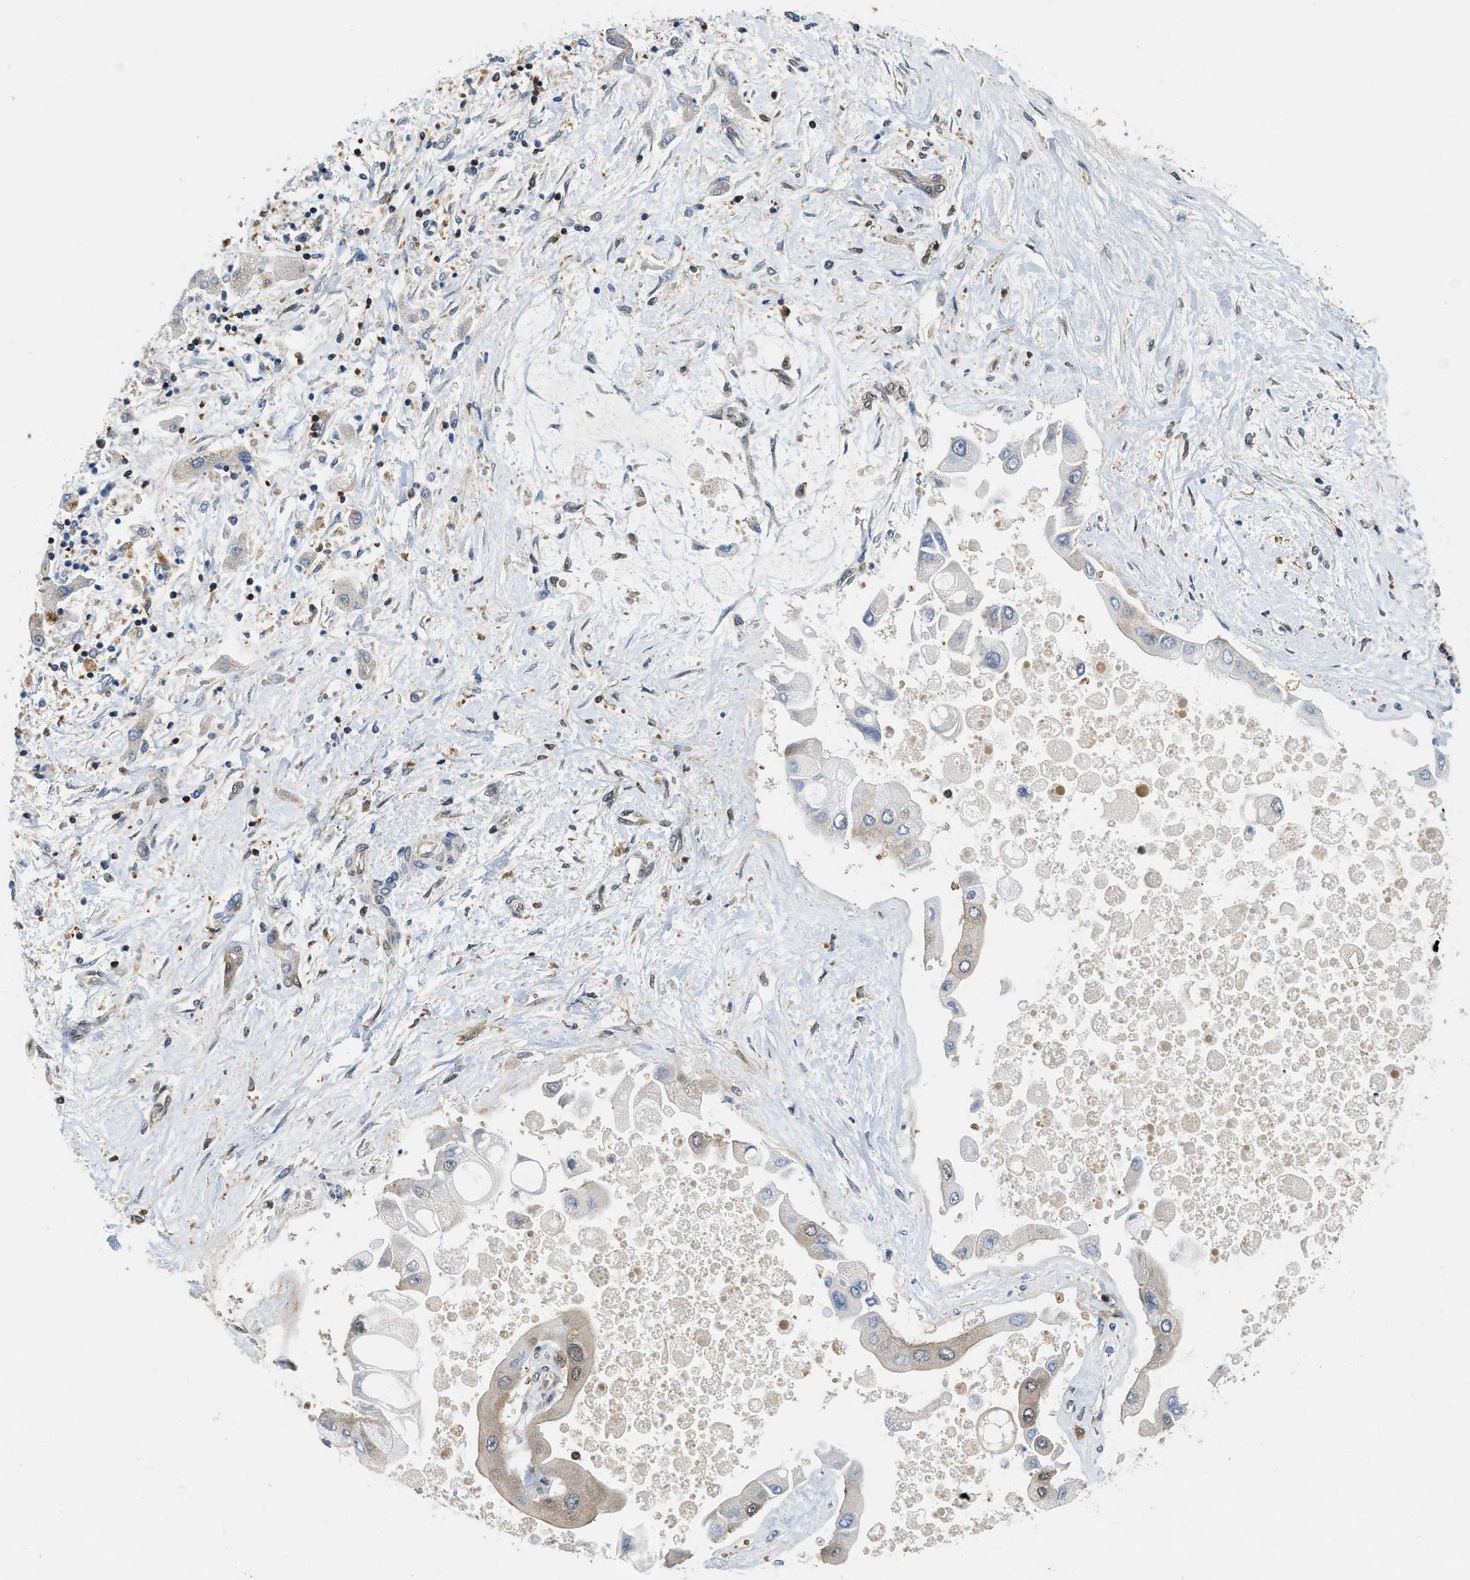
{"staining": {"intensity": "weak", "quantity": "<25%", "location": "cytoplasmic/membranous,nuclear"}, "tissue": "liver cancer", "cell_type": "Tumor cells", "image_type": "cancer", "snomed": [{"axis": "morphology", "description": "Cholangiocarcinoma"}, {"axis": "topography", "description": "Liver"}], "caption": "Micrograph shows no significant protein staining in tumor cells of liver cholangiocarcinoma.", "gene": "ATF7IP", "patient": {"sex": "male", "age": 50}}